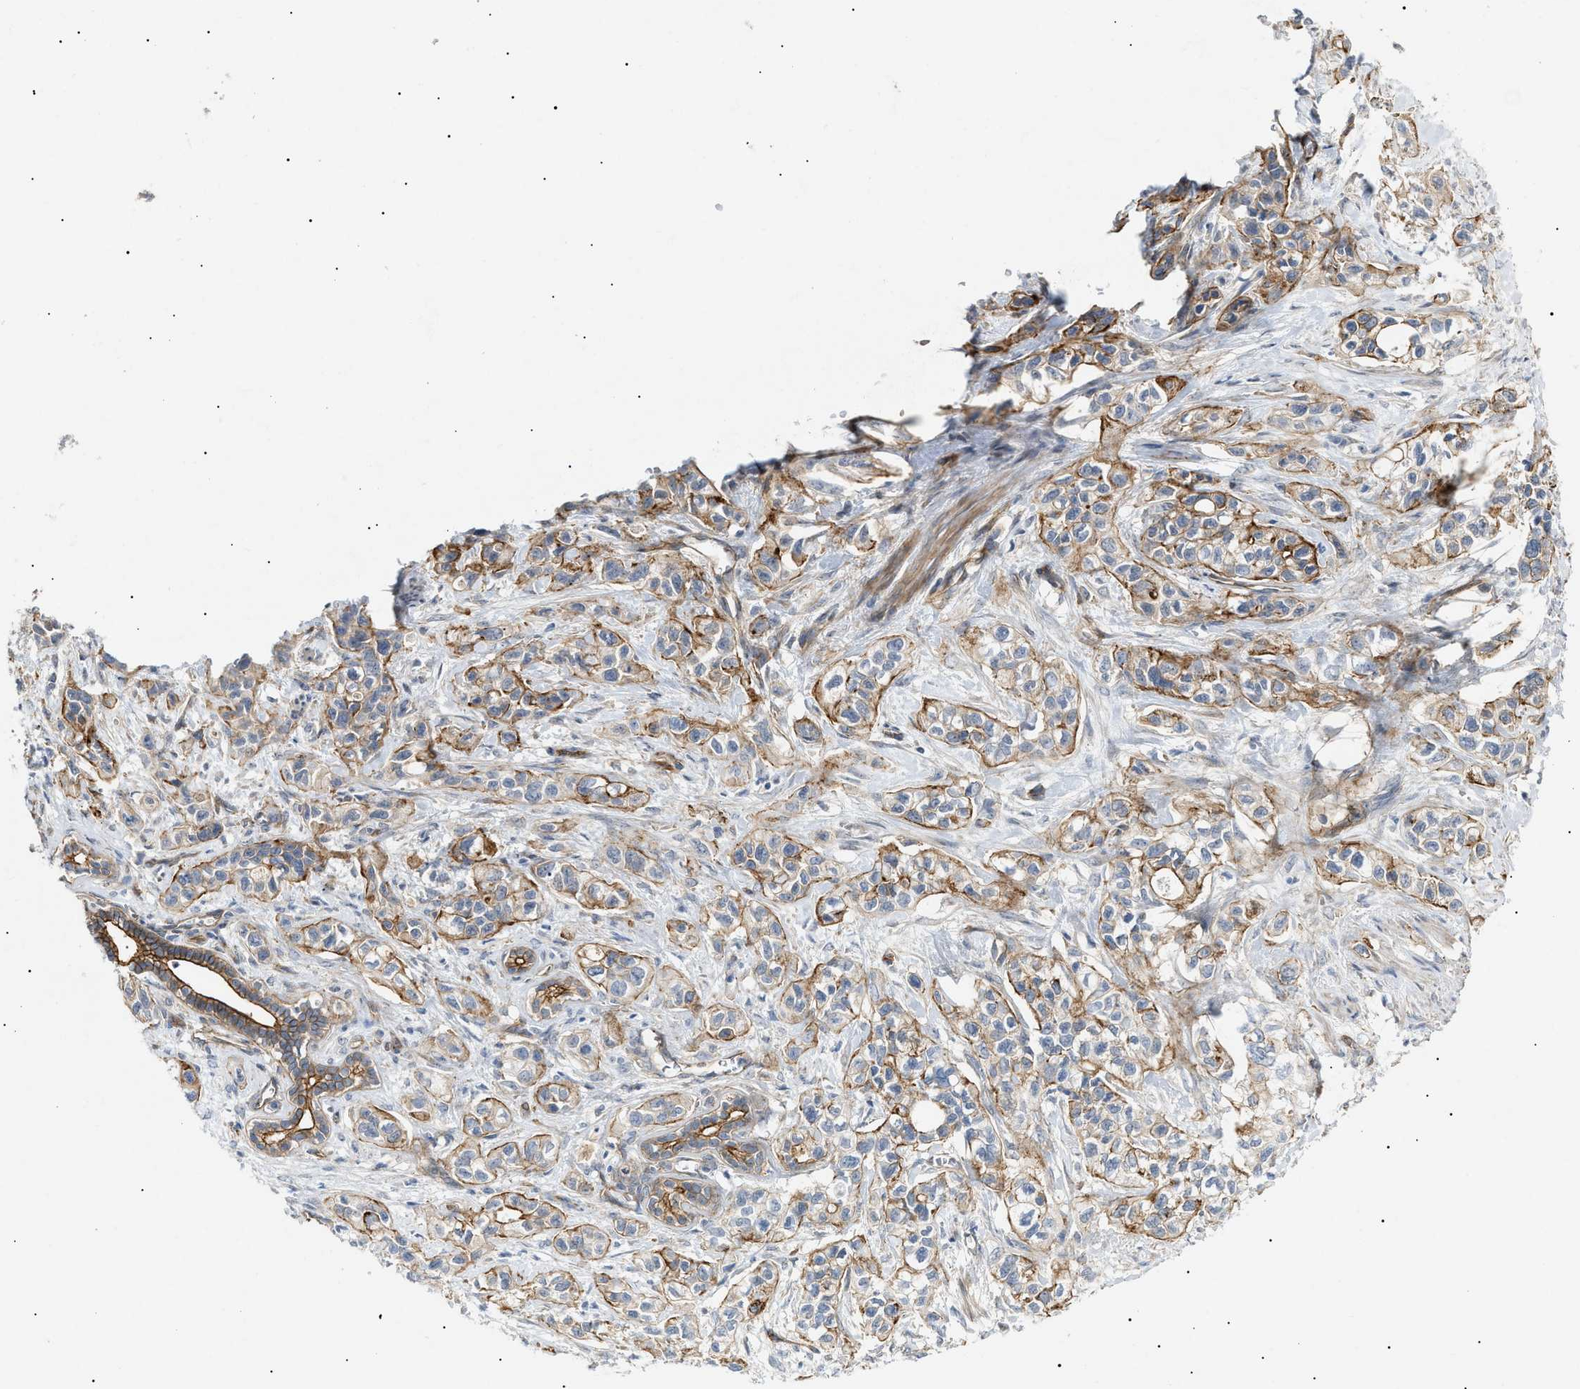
{"staining": {"intensity": "moderate", "quantity": "25%-75%", "location": "cytoplasmic/membranous"}, "tissue": "pancreatic cancer", "cell_type": "Tumor cells", "image_type": "cancer", "snomed": [{"axis": "morphology", "description": "Adenocarcinoma, NOS"}, {"axis": "topography", "description": "Pancreas"}], "caption": "Brown immunohistochemical staining in pancreatic adenocarcinoma shows moderate cytoplasmic/membranous positivity in about 25%-75% of tumor cells.", "gene": "ZFHX2", "patient": {"sex": "male", "age": 74}}